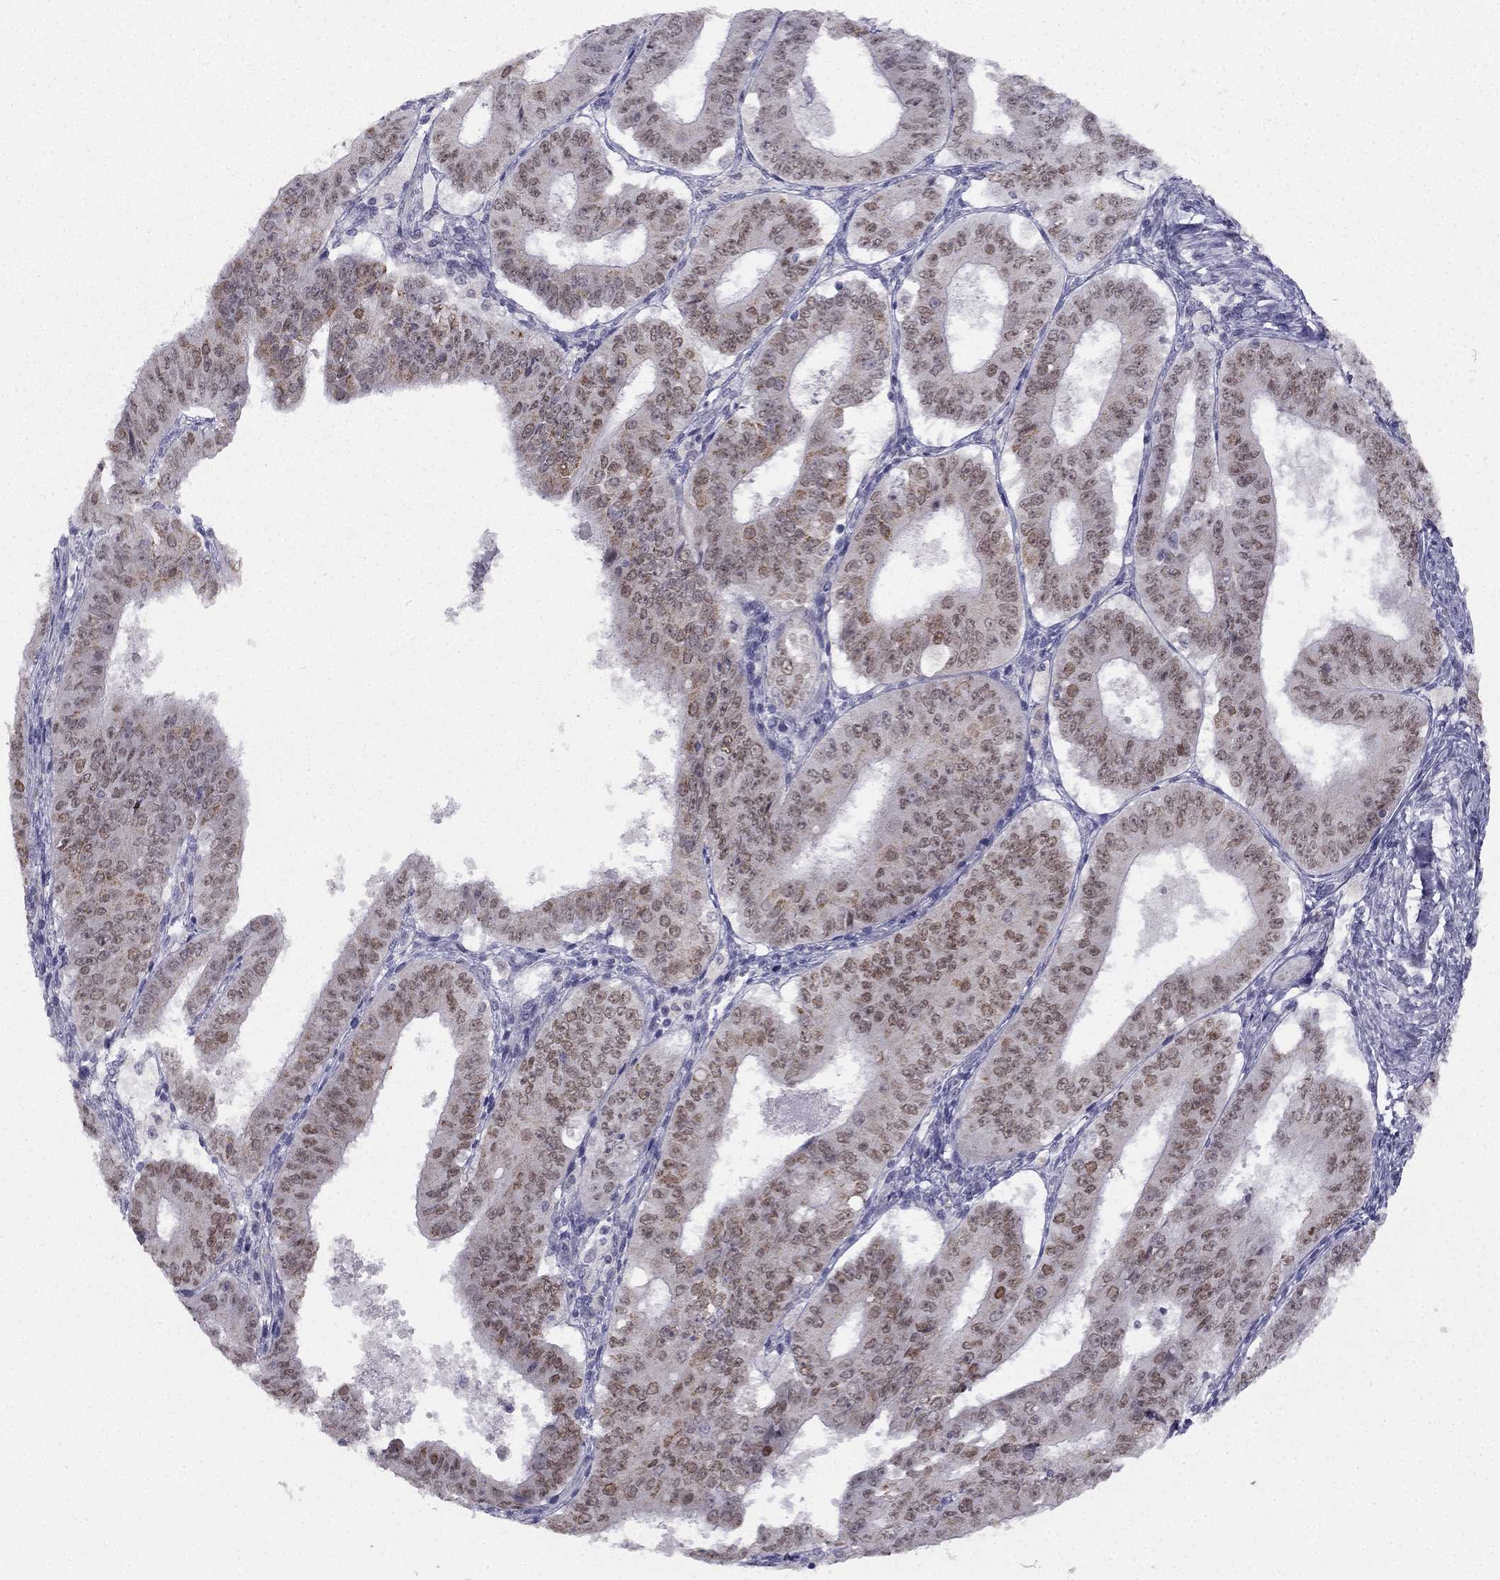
{"staining": {"intensity": "moderate", "quantity": ">75%", "location": "nuclear"}, "tissue": "ovarian cancer", "cell_type": "Tumor cells", "image_type": "cancer", "snomed": [{"axis": "morphology", "description": "Carcinoma, endometroid"}, {"axis": "topography", "description": "Ovary"}], "caption": "Immunohistochemical staining of human ovarian cancer (endometroid carcinoma) displays medium levels of moderate nuclear protein staining in approximately >75% of tumor cells.", "gene": "TRPS1", "patient": {"sex": "female", "age": 42}}